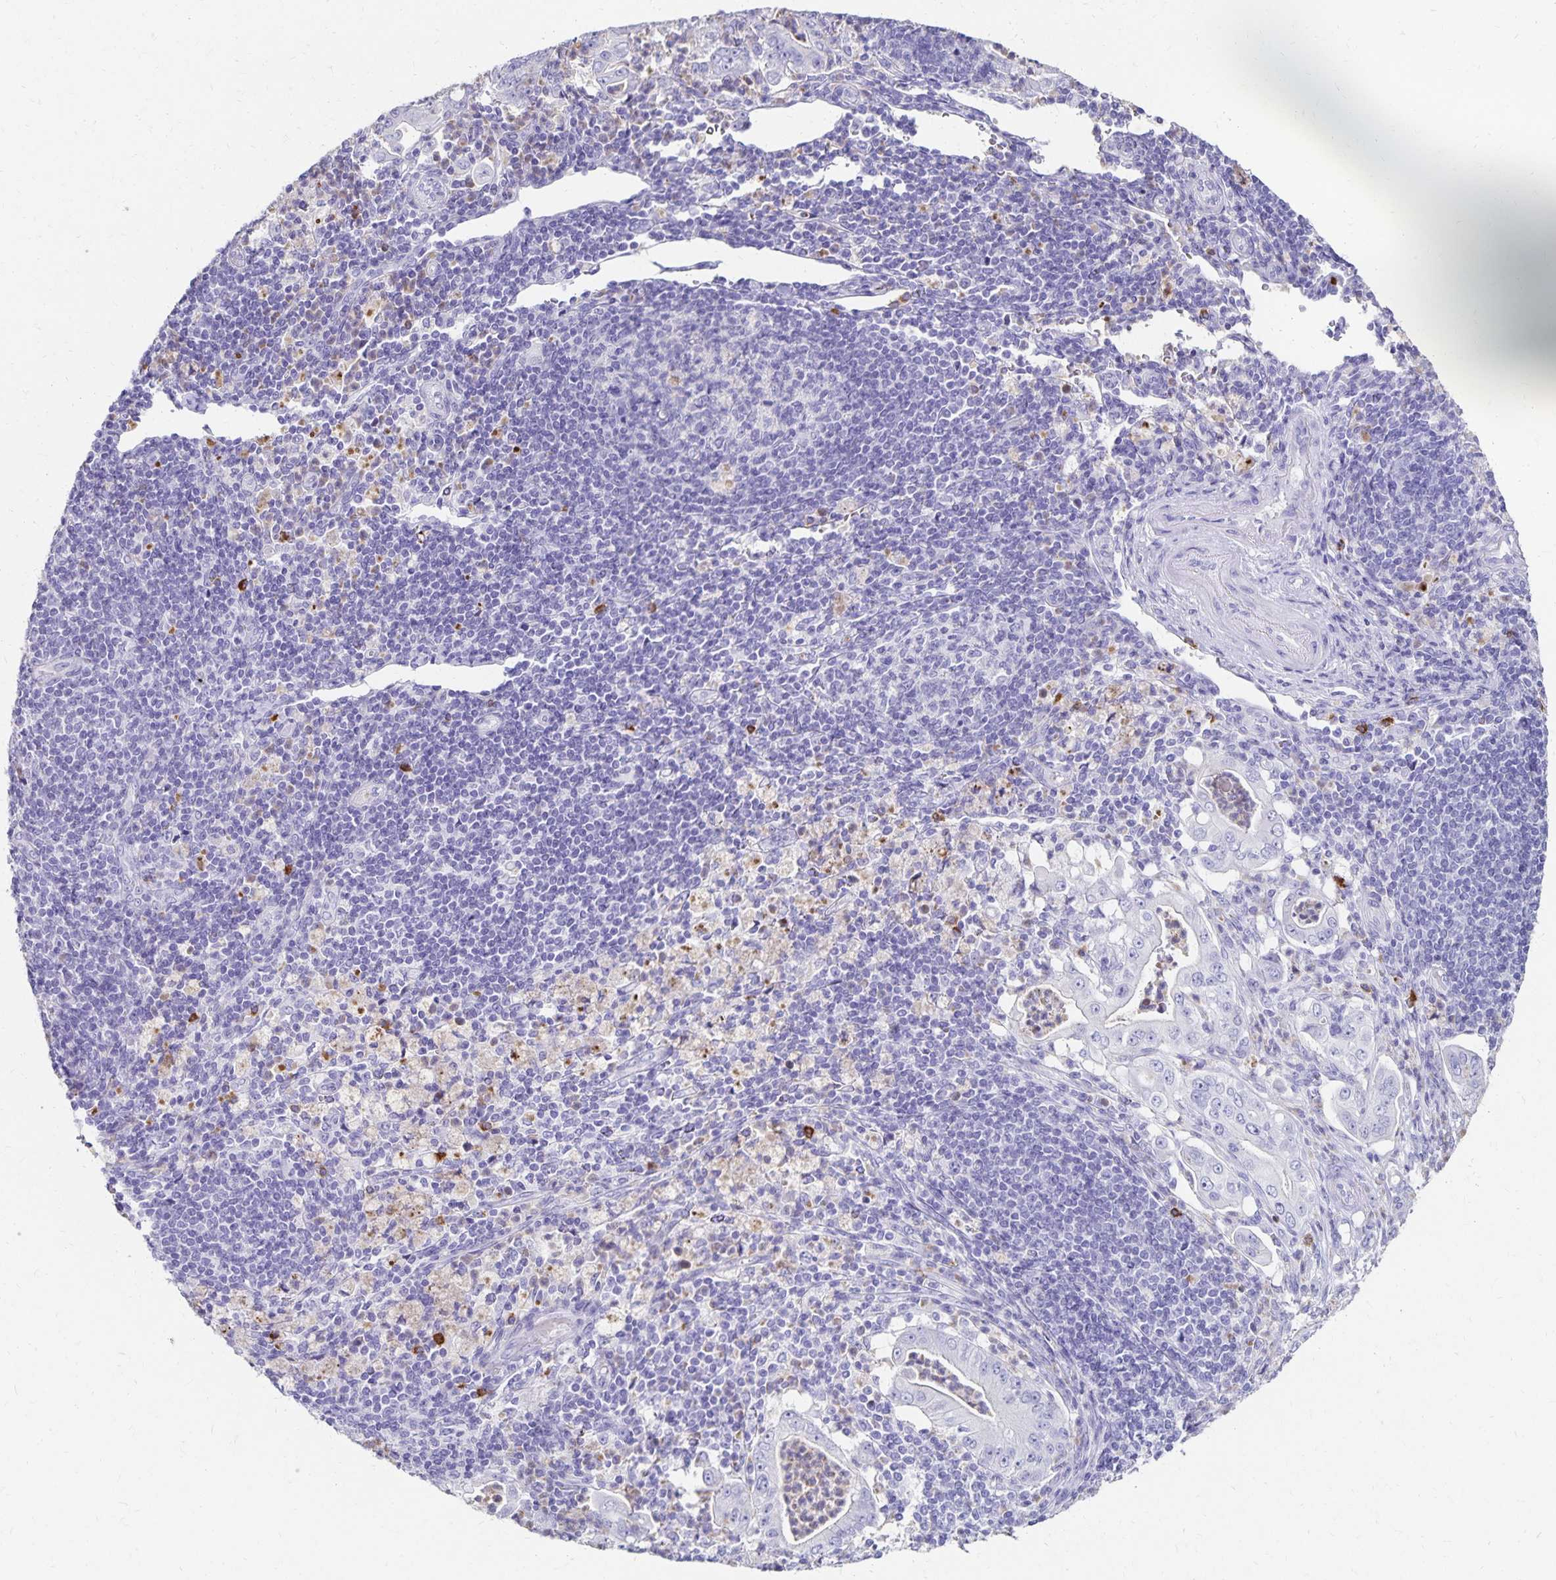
{"staining": {"intensity": "negative", "quantity": "none", "location": "none"}, "tissue": "pancreatic cancer", "cell_type": "Tumor cells", "image_type": "cancer", "snomed": [{"axis": "morphology", "description": "Adenocarcinoma, NOS"}, {"axis": "topography", "description": "Pancreas"}], "caption": "A micrograph of pancreatic cancer stained for a protein exhibits no brown staining in tumor cells.", "gene": "DYNLT4", "patient": {"sex": "male", "age": 71}}